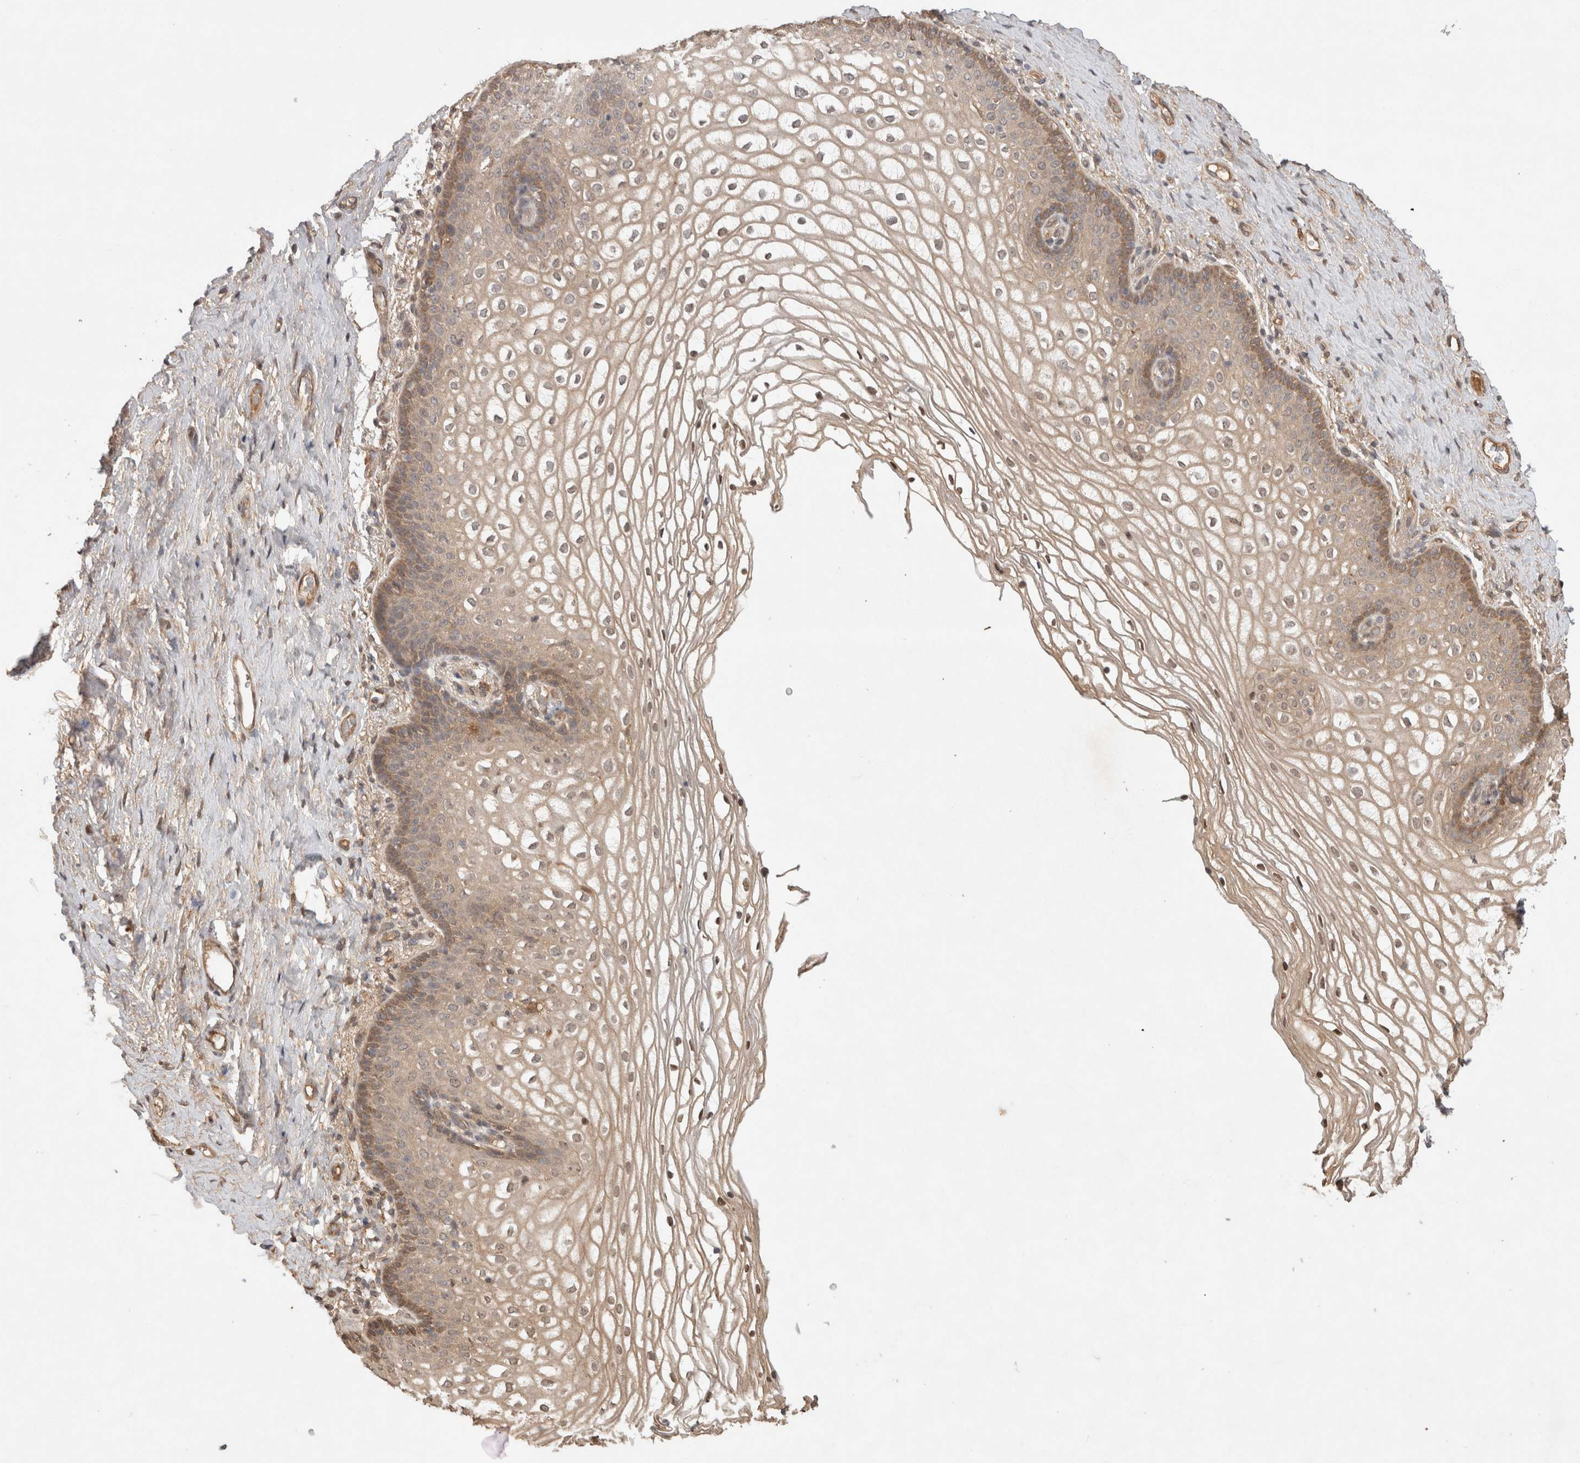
{"staining": {"intensity": "moderate", "quantity": "25%-75%", "location": "cytoplasmic/membranous"}, "tissue": "vagina", "cell_type": "Squamous epithelial cells", "image_type": "normal", "snomed": [{"axis": "morphology", "description": "Normal tissue, NOS"}, {"axis": "topography", "description": "Vagina"}], "caption": "High-power microscopy captured an immunohistochemistry image of unremarkable vagina, revealing moderate cytoplasmic/membranous positivity in about 25%-75% of squamous epithelial cells. (brown staining indicates protein expression, while blue staining denotes nuclei).", "gene": "PRMT3", "patient": {"sex": "female", "age": 60}}